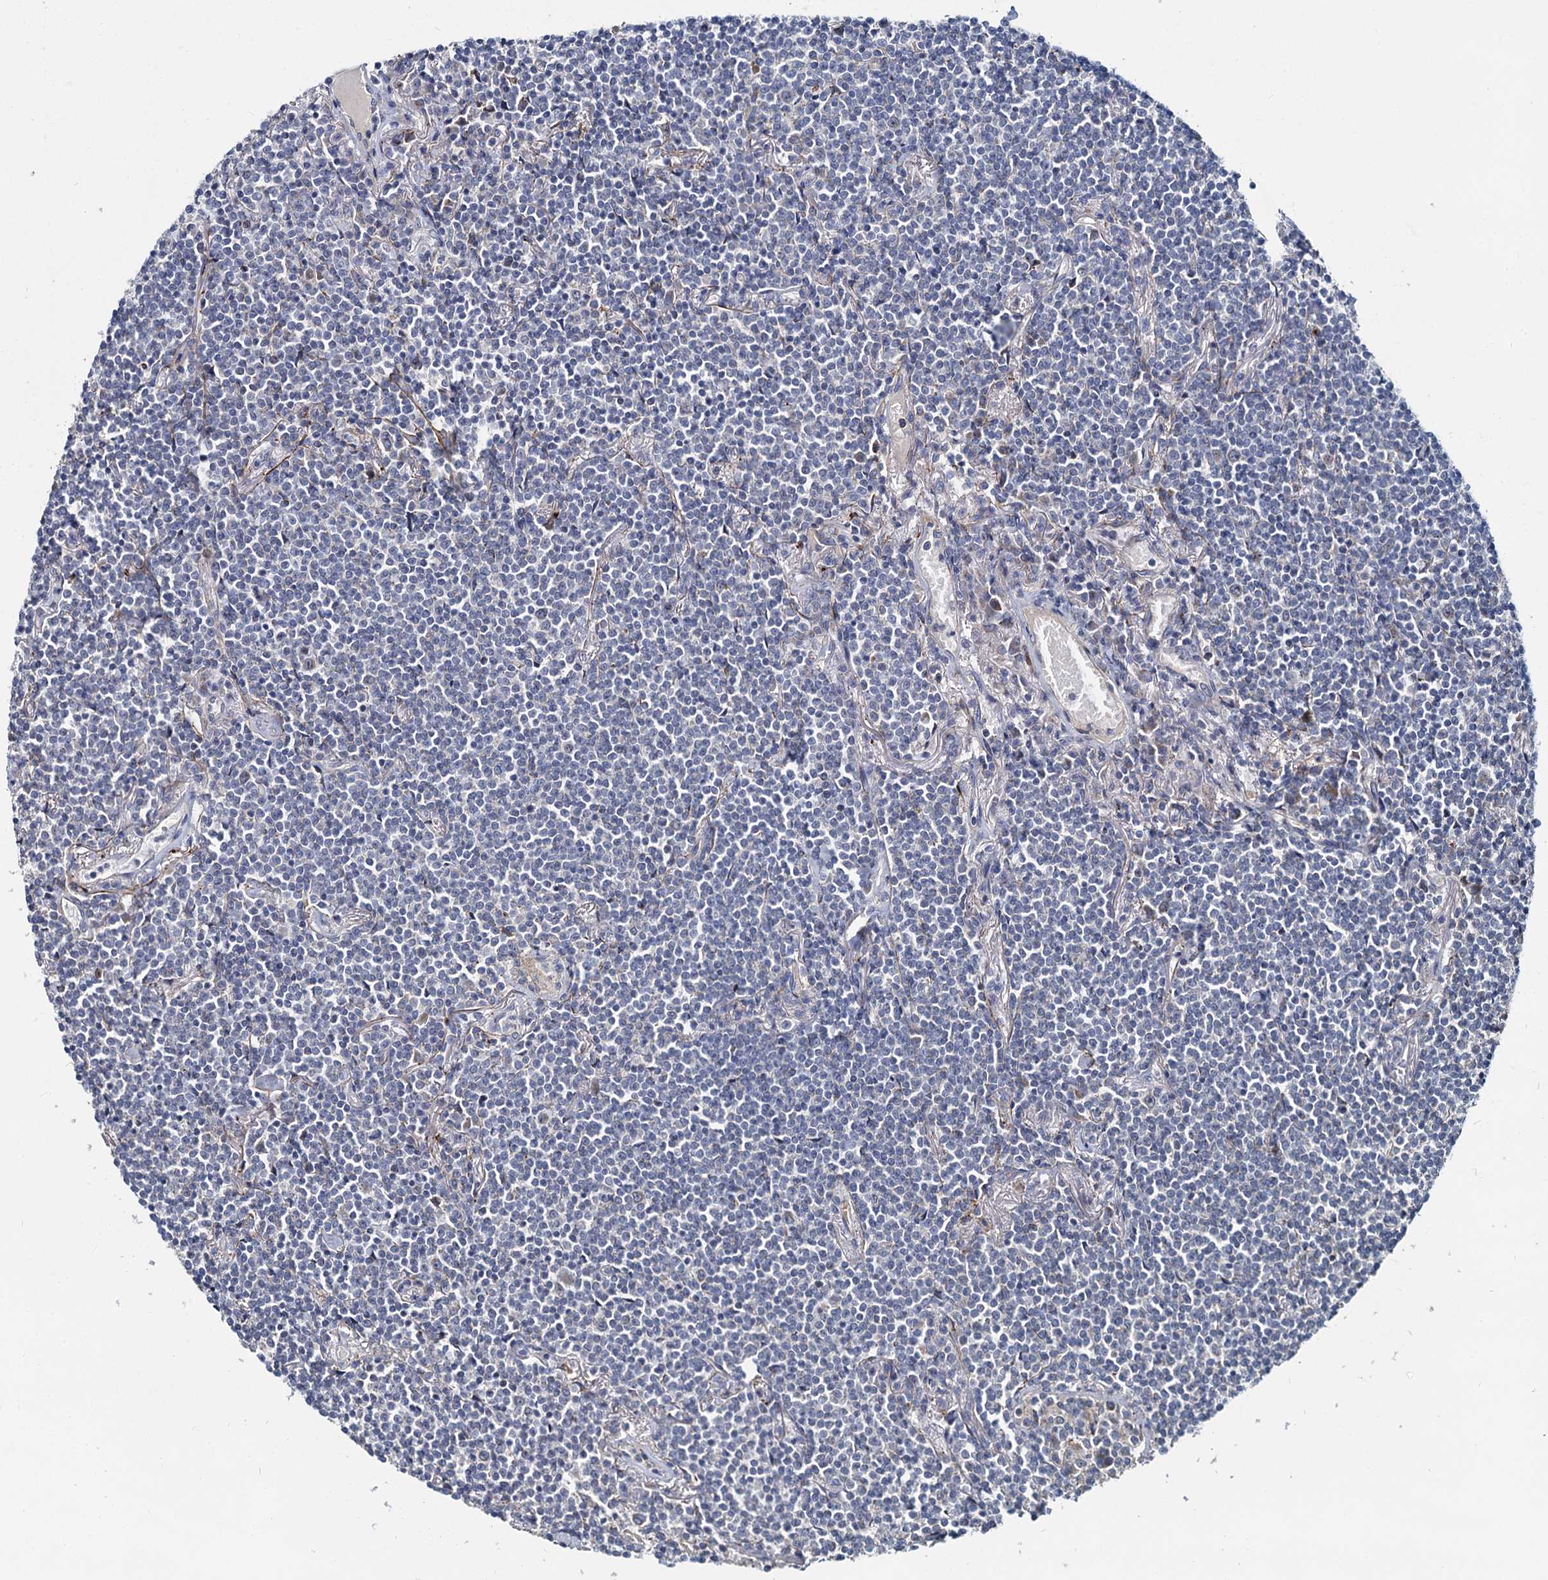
{"staining": {"intensity": "negative", "quantity": "none", "location": "none"}, "tissue": "lymphoma", "cell_type": "Tumor cells", "image_type": "cancer", "snomed": [{"axis": "morphology", "description": "Malignant lymphoma, non-Hodgkin's type, Low grade"}, {"axis": "topography", "description": "Lung"}], "caption": "DAB immunohistochemical staining of lymphoma exhibits no significant positivity in tumor cells.", "gene": "DCUN1D2", "patient": {"sex": "female", "age": 71}}